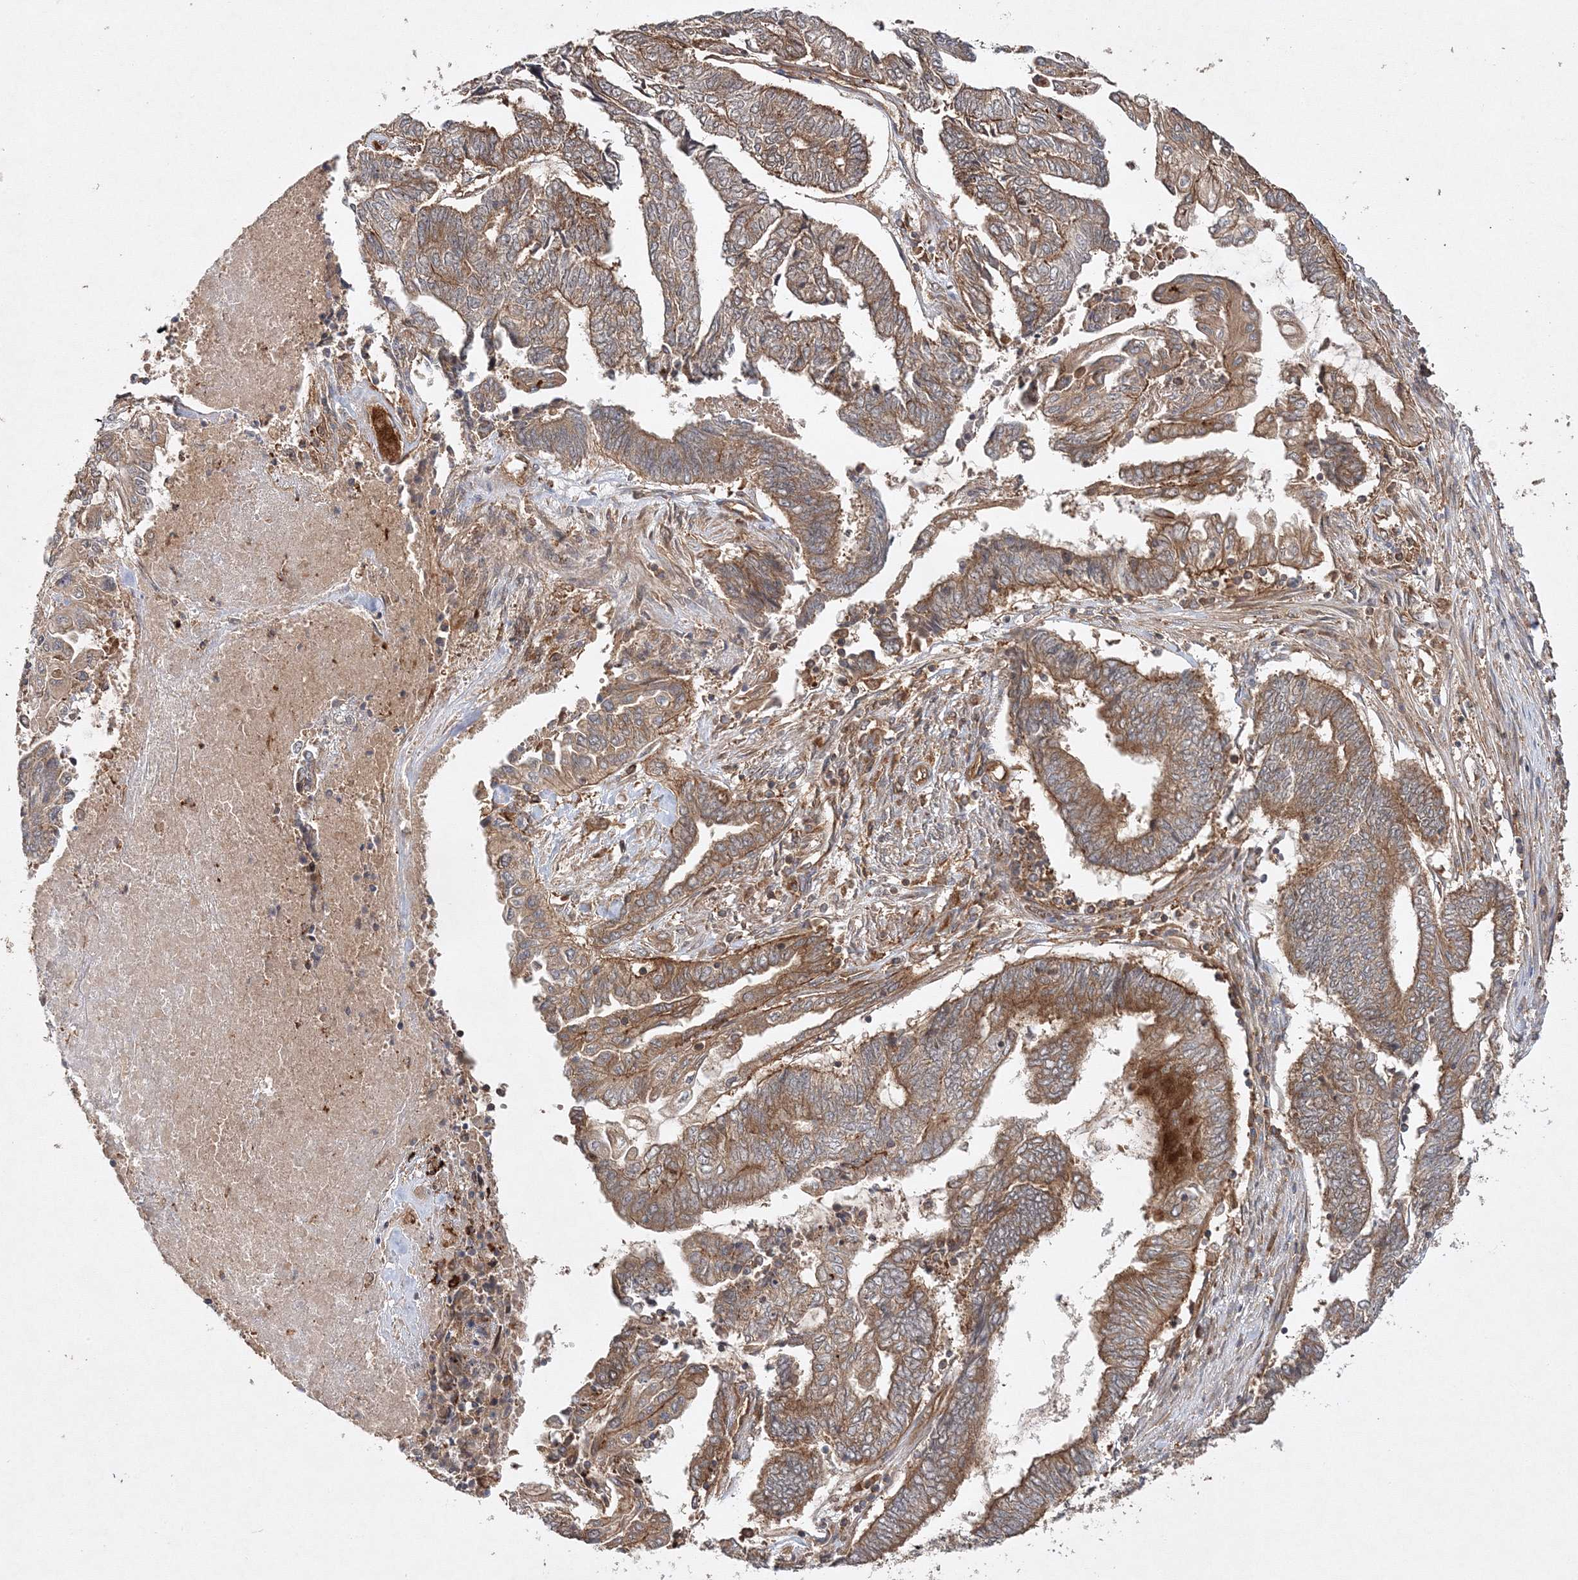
{"staining": {"intensity": "moderate", "quantity": ">75%", "location": "cytoplasmic/membranous"}, "tissue": "endometrial cancer", "cell_type": "Tumor cells", "image_type": "cancer", "snomed": [{"axis": "morphology", "description": "Adenocarcinoma, NOS"}, {"axis": "topography", "description": "Uterus"}, {"axis": "topography", "description": "Endometrium"}], "caption": "The photomicrograph demonstrates a brown stain indicating the presence of a protein in the cytoplasmic/membranous of tumor cells in endometrial cancer. (Brightfield microscopy of DAB IHC at high magnification).", "gene": "WDR37", "patient": {"sex": "female", "age": 70}}